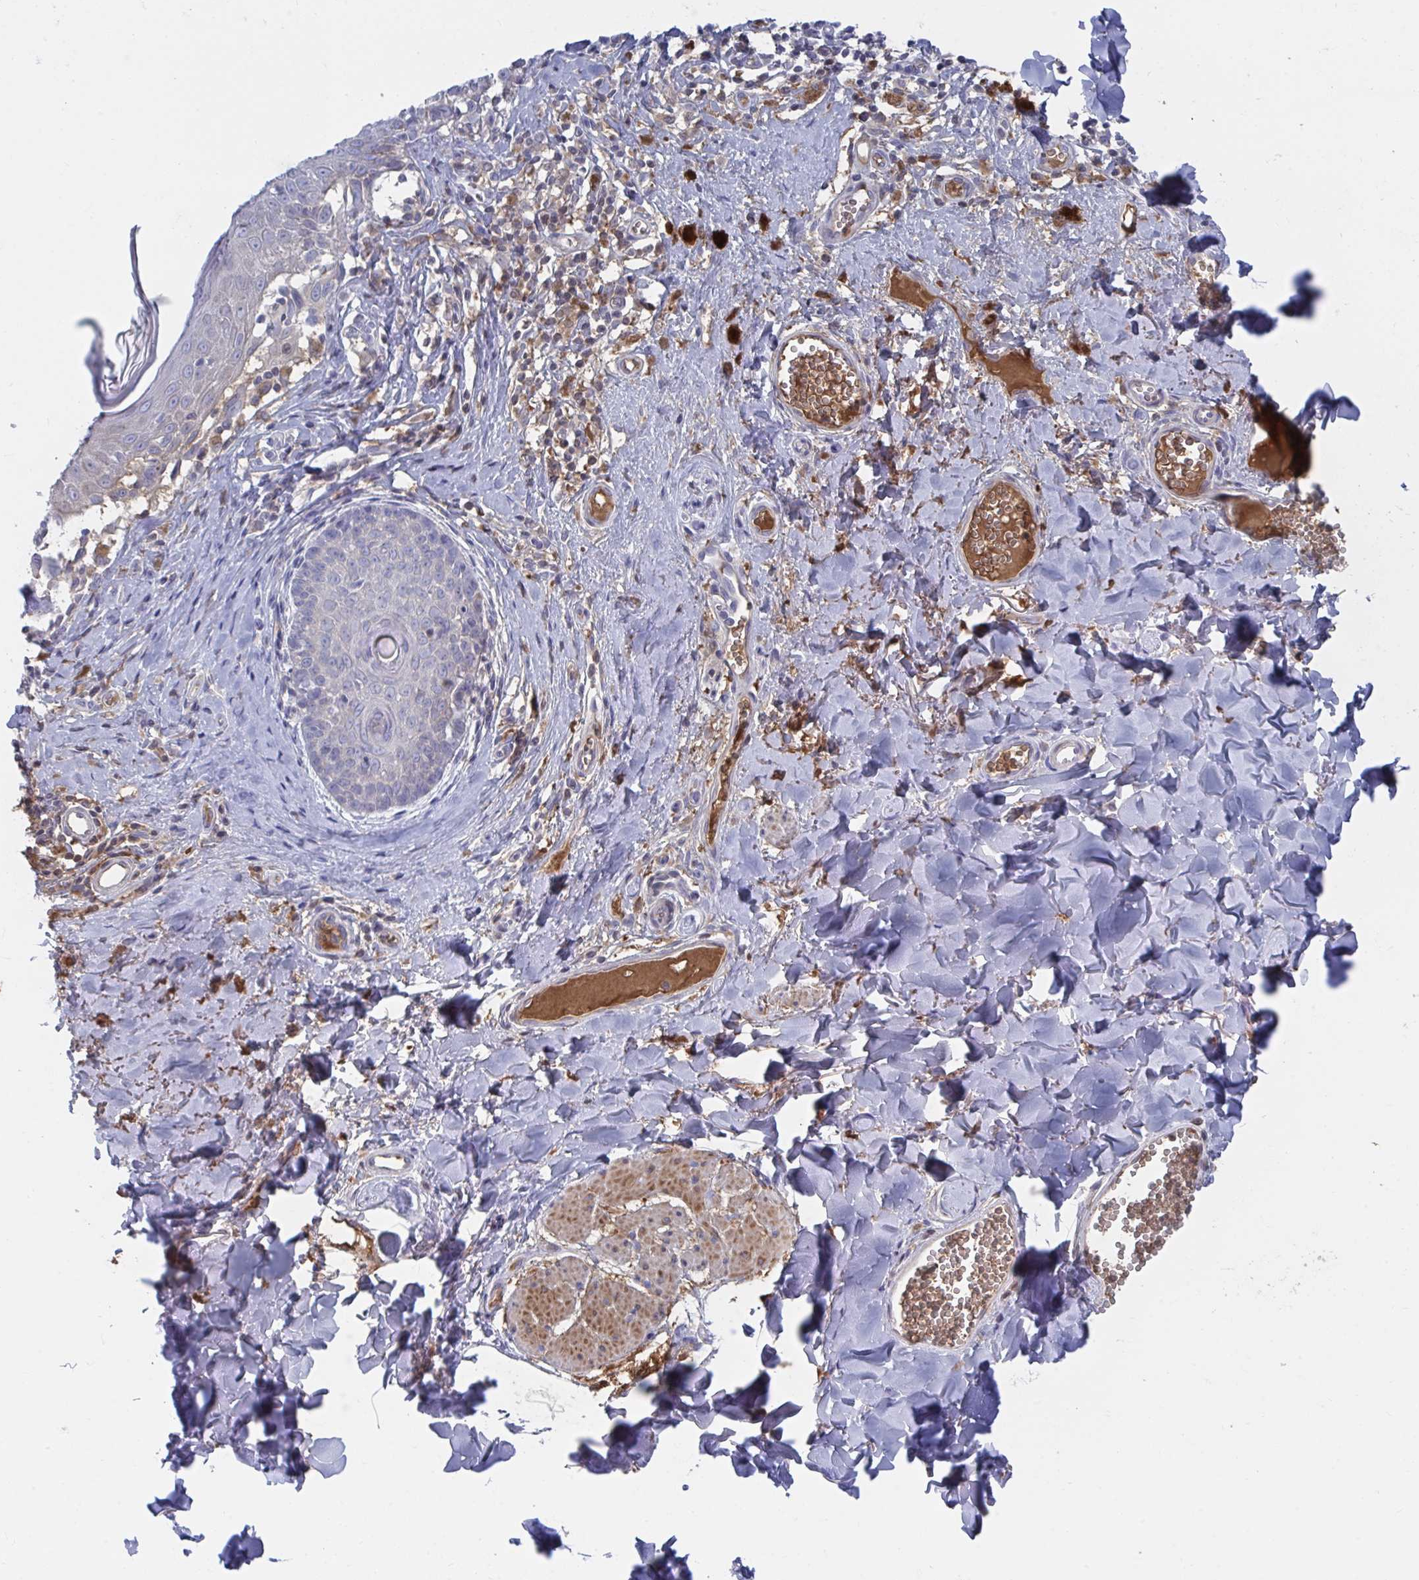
{"staining": {"intensity": "negative", "quantity": "none", "location": "none"}, "tissue": "melanoma", "cell_type": "Tumor cells", "image_type": "cancer", "snomed": [{"axis": "morphology", "description": "Malignant melanoma, NOS"}, {"axis": "topography", "description": "Skin"}], "caption": "High magnification brightfield microscopy of malignant melanoma stained with DAB (3,3'-diaminobenzidine) (brown) and counterstained with hematoxylin (blue): tumor cells show no significant positivity.", "gene": "TNFAIP6", "patient": {"sex": "female", "age": 49}}